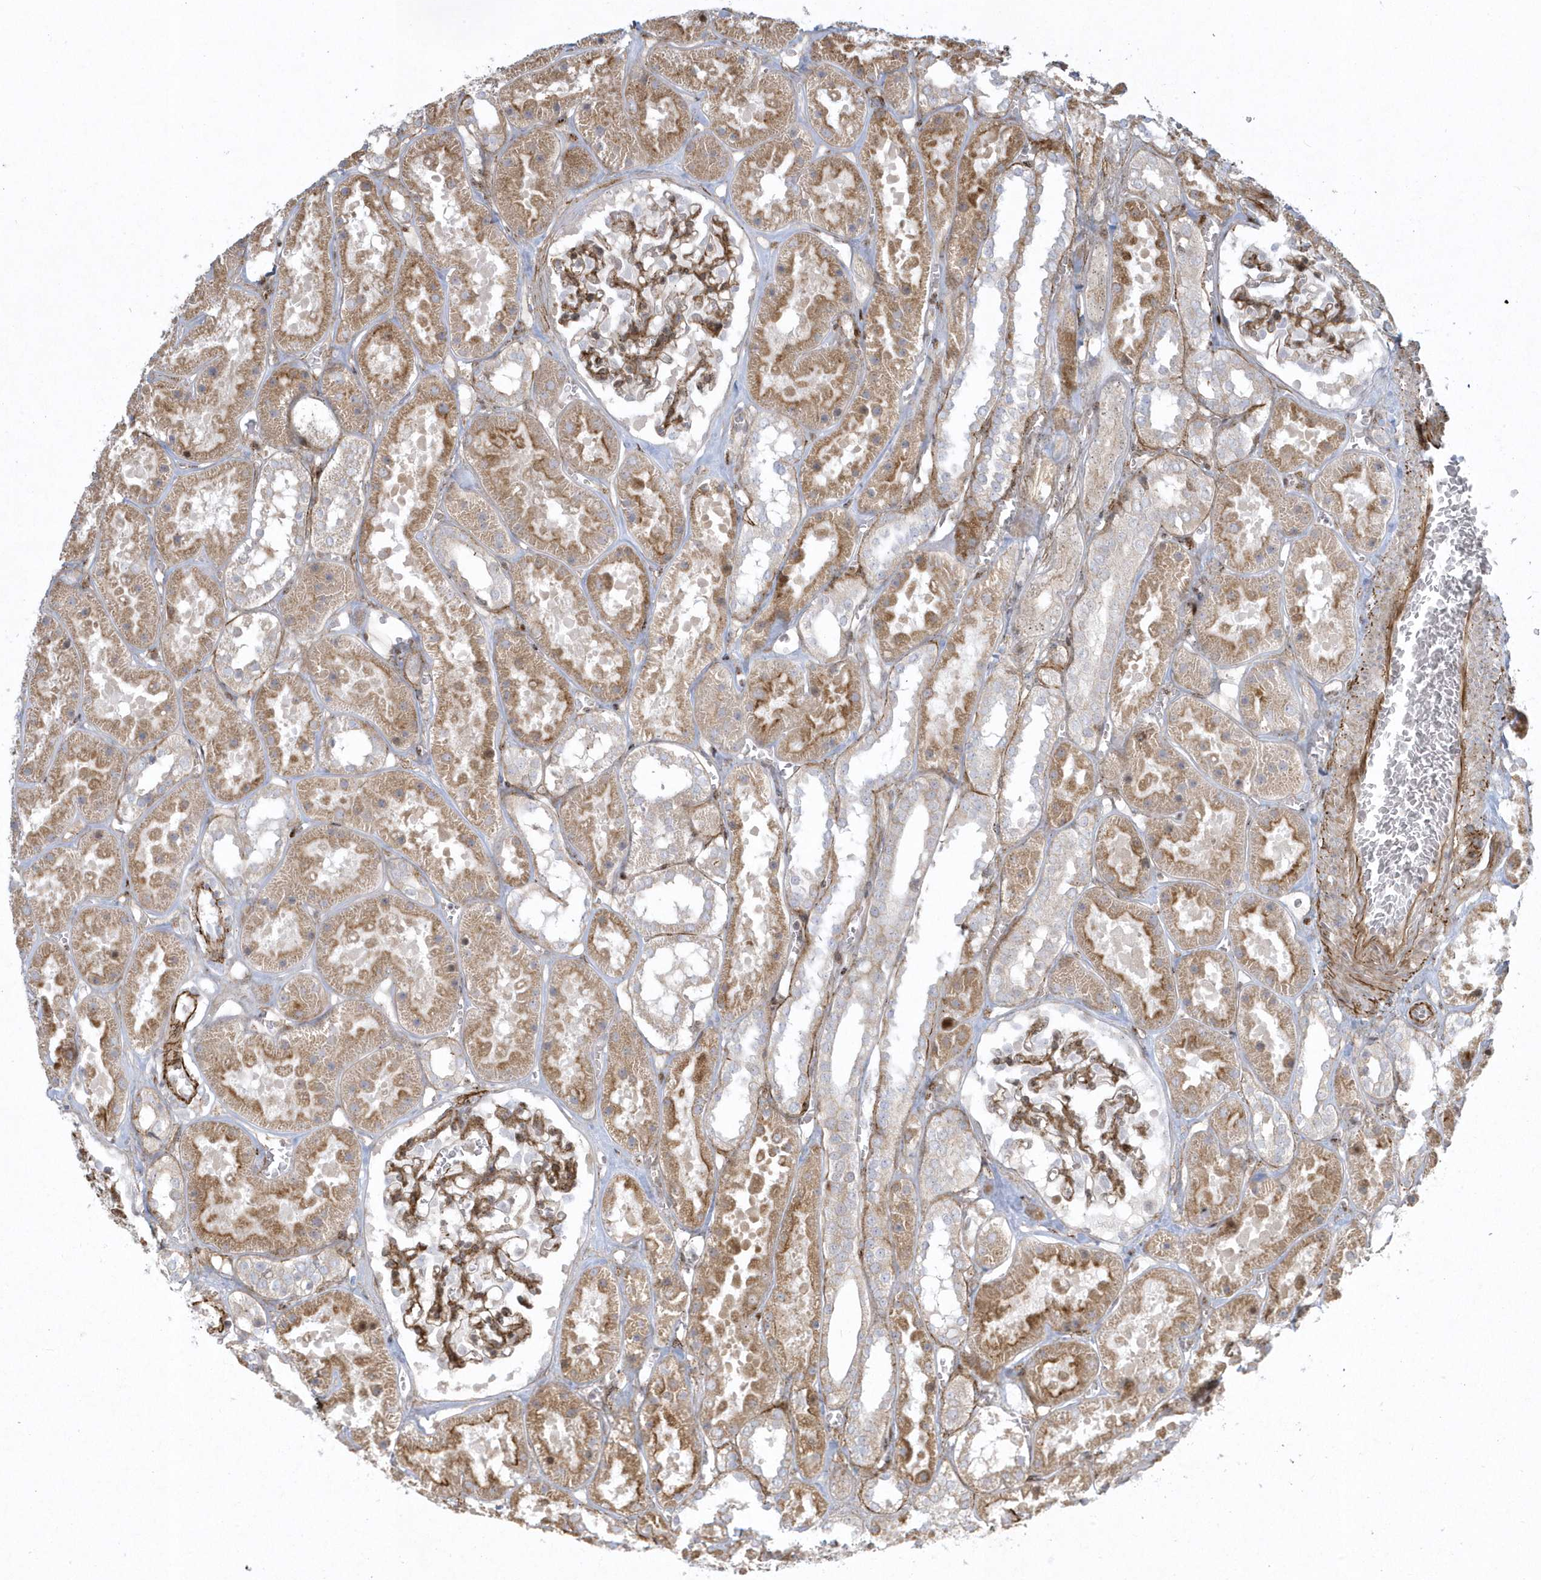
{"staining": {"intensity": "moderate", "quantity": "25%-75%", "location": "cytoplasmic/membranous"}, "tissue": "kidney", "cell_type": "Cells in glomeruli", "image_type": "normal", "snomed": [{"axis": "morphology", "description": "Normal tissue, NOS"}, {"axis": "topography", "description": "Kidney"}], "caption": "Kidney stained for a protein (brown) reveals moderate cytoplasmic/membranous positive positivity in approximately 25%-75% of cells in glomeruli.", "gene": "MASP2", "patient": {"sex": "female", "age": 41}}